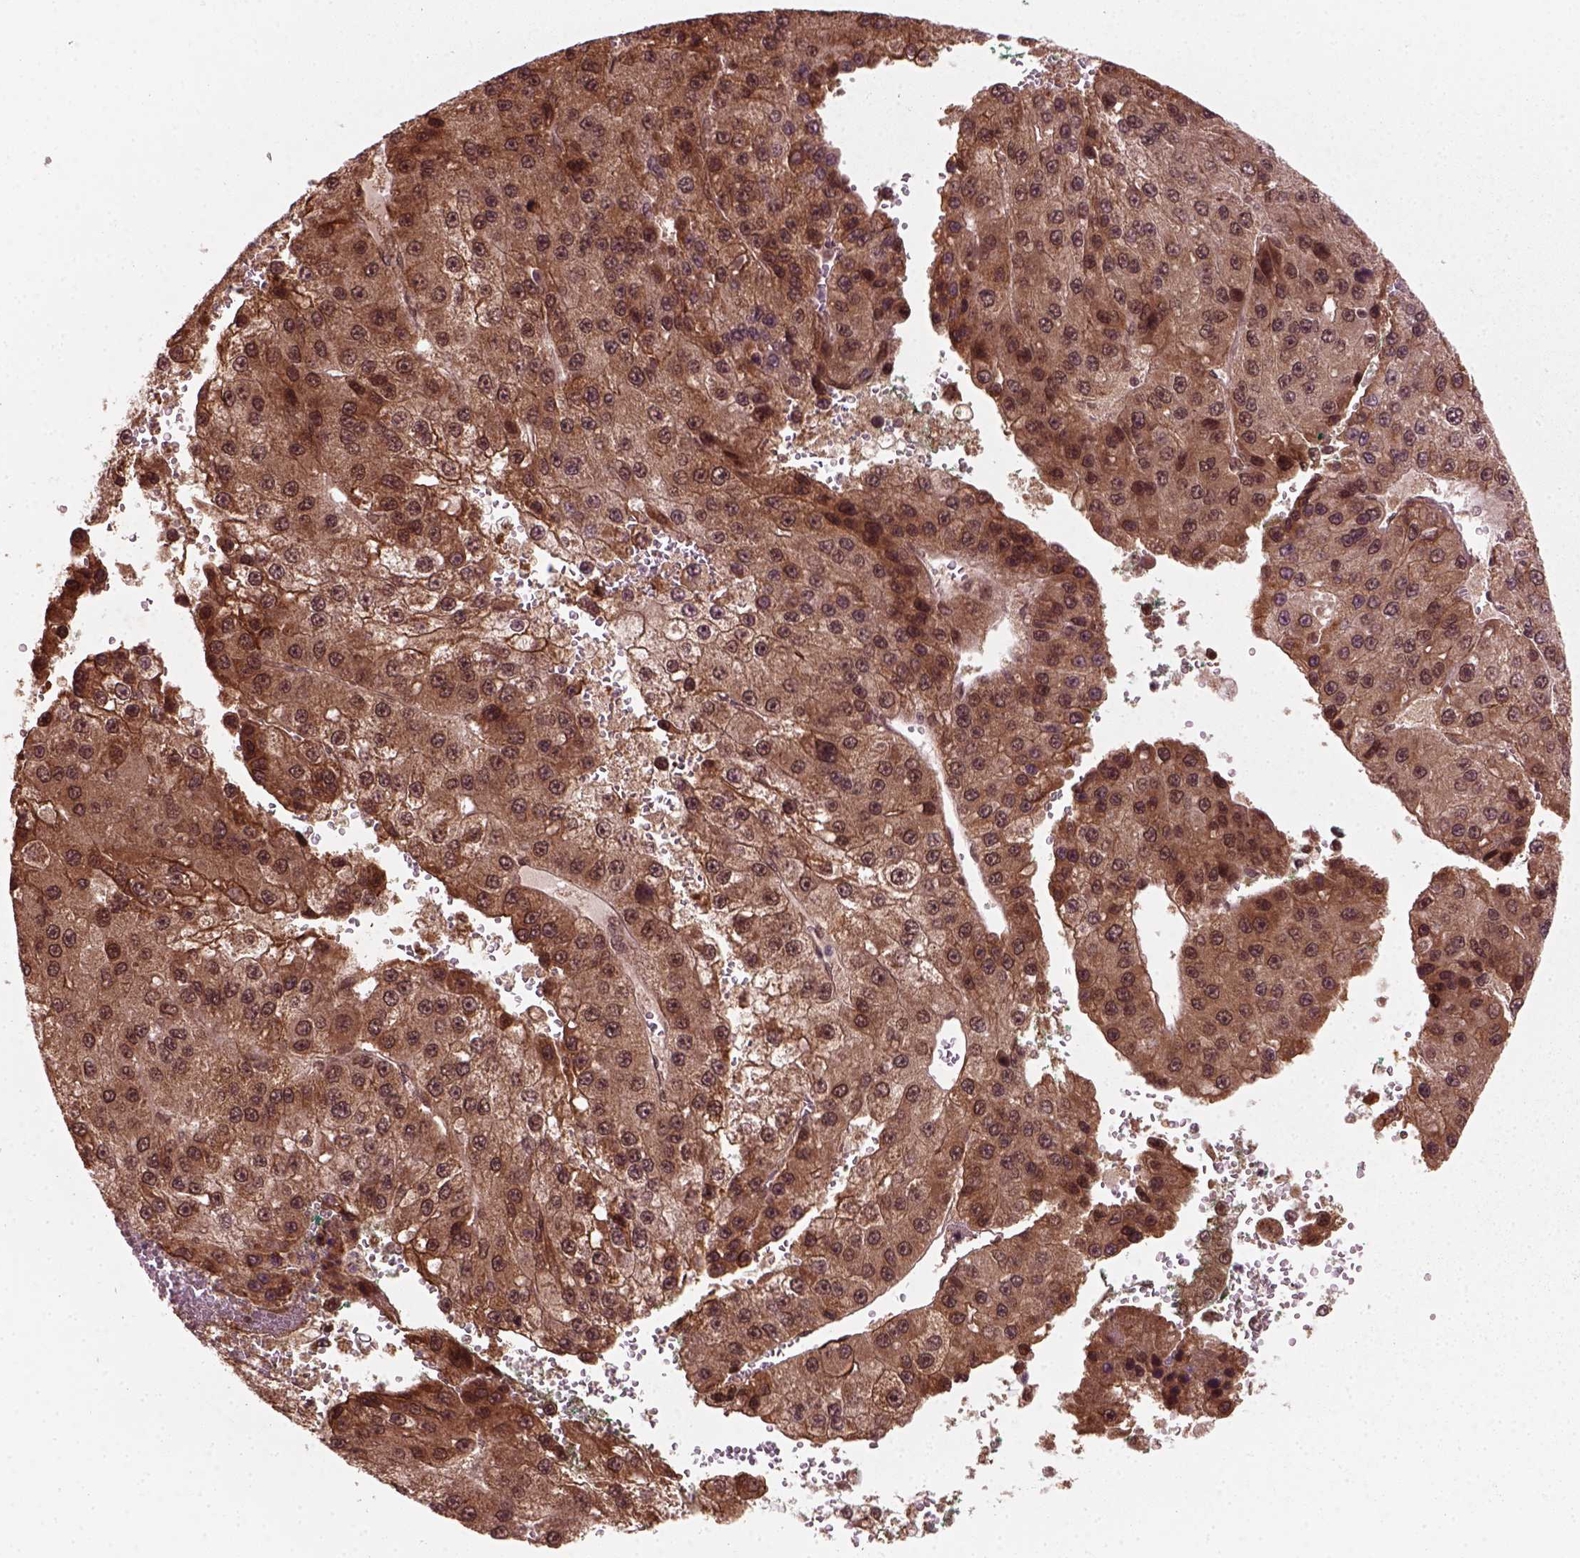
{"staining": {"intensity": "moderate", "quantity": ">75%", "location": "cytoplasmic/membranous"}, "tissue": "liver cancer", "cell_type": "Tumor cells", "image_type": "cancer", "snomed": [{"axis": "morphology", "description": "Carcinoma, Hepatocellular, NOS"}, {"axis": "topography", "description": "Liver"}], "caption": "Human liver hepatocellular carcinoma stained for a protein (brown) displays moderate cytoplasmic/membranous positive expression in about >75% of tumor cells.", "gene": "NUDT9", "patient": {"sex": "female", "age": 73}}